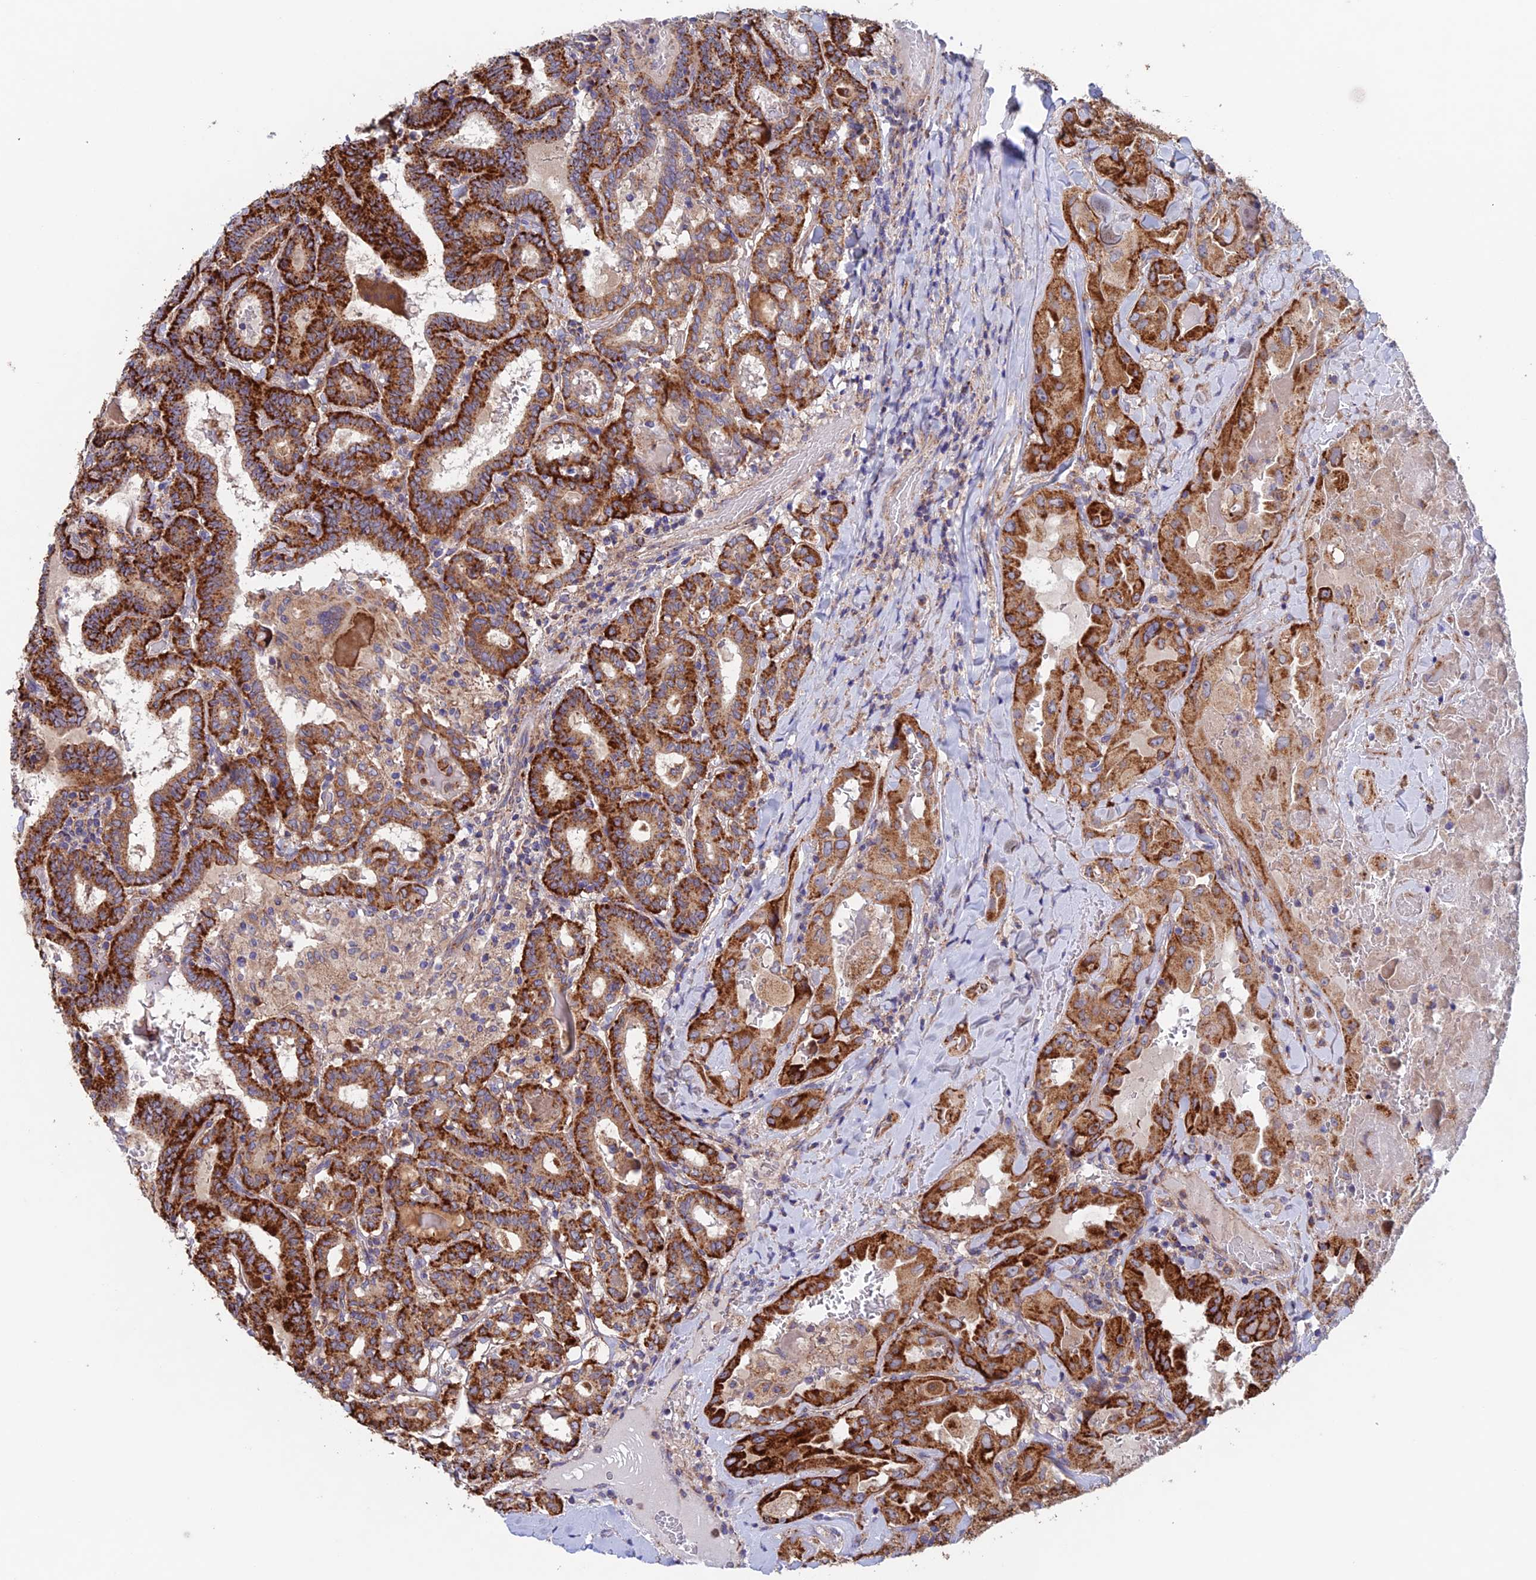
{"staining": {"intensity": "strong", "quantity": ">75%", "location": "cytoplasmic/membranous"}, "tissue": "thyroid cancer", "cell_type": "Tumor cells", "image_type": "cancer", "snomed": [{"axis": "morphology", "description": "Papillary adenocarcinoma, NOS"}, {"axis": "topography", "description": "Thyroid gland"}], "caption": "About >75% of tumor cells in thyroid cancer show strong cytoplasmic/membranous protein staining as visualized by brown immunohistochemical staining.", "gene": "MRPL1", "patient": {"sex": "female", "age": 72}}